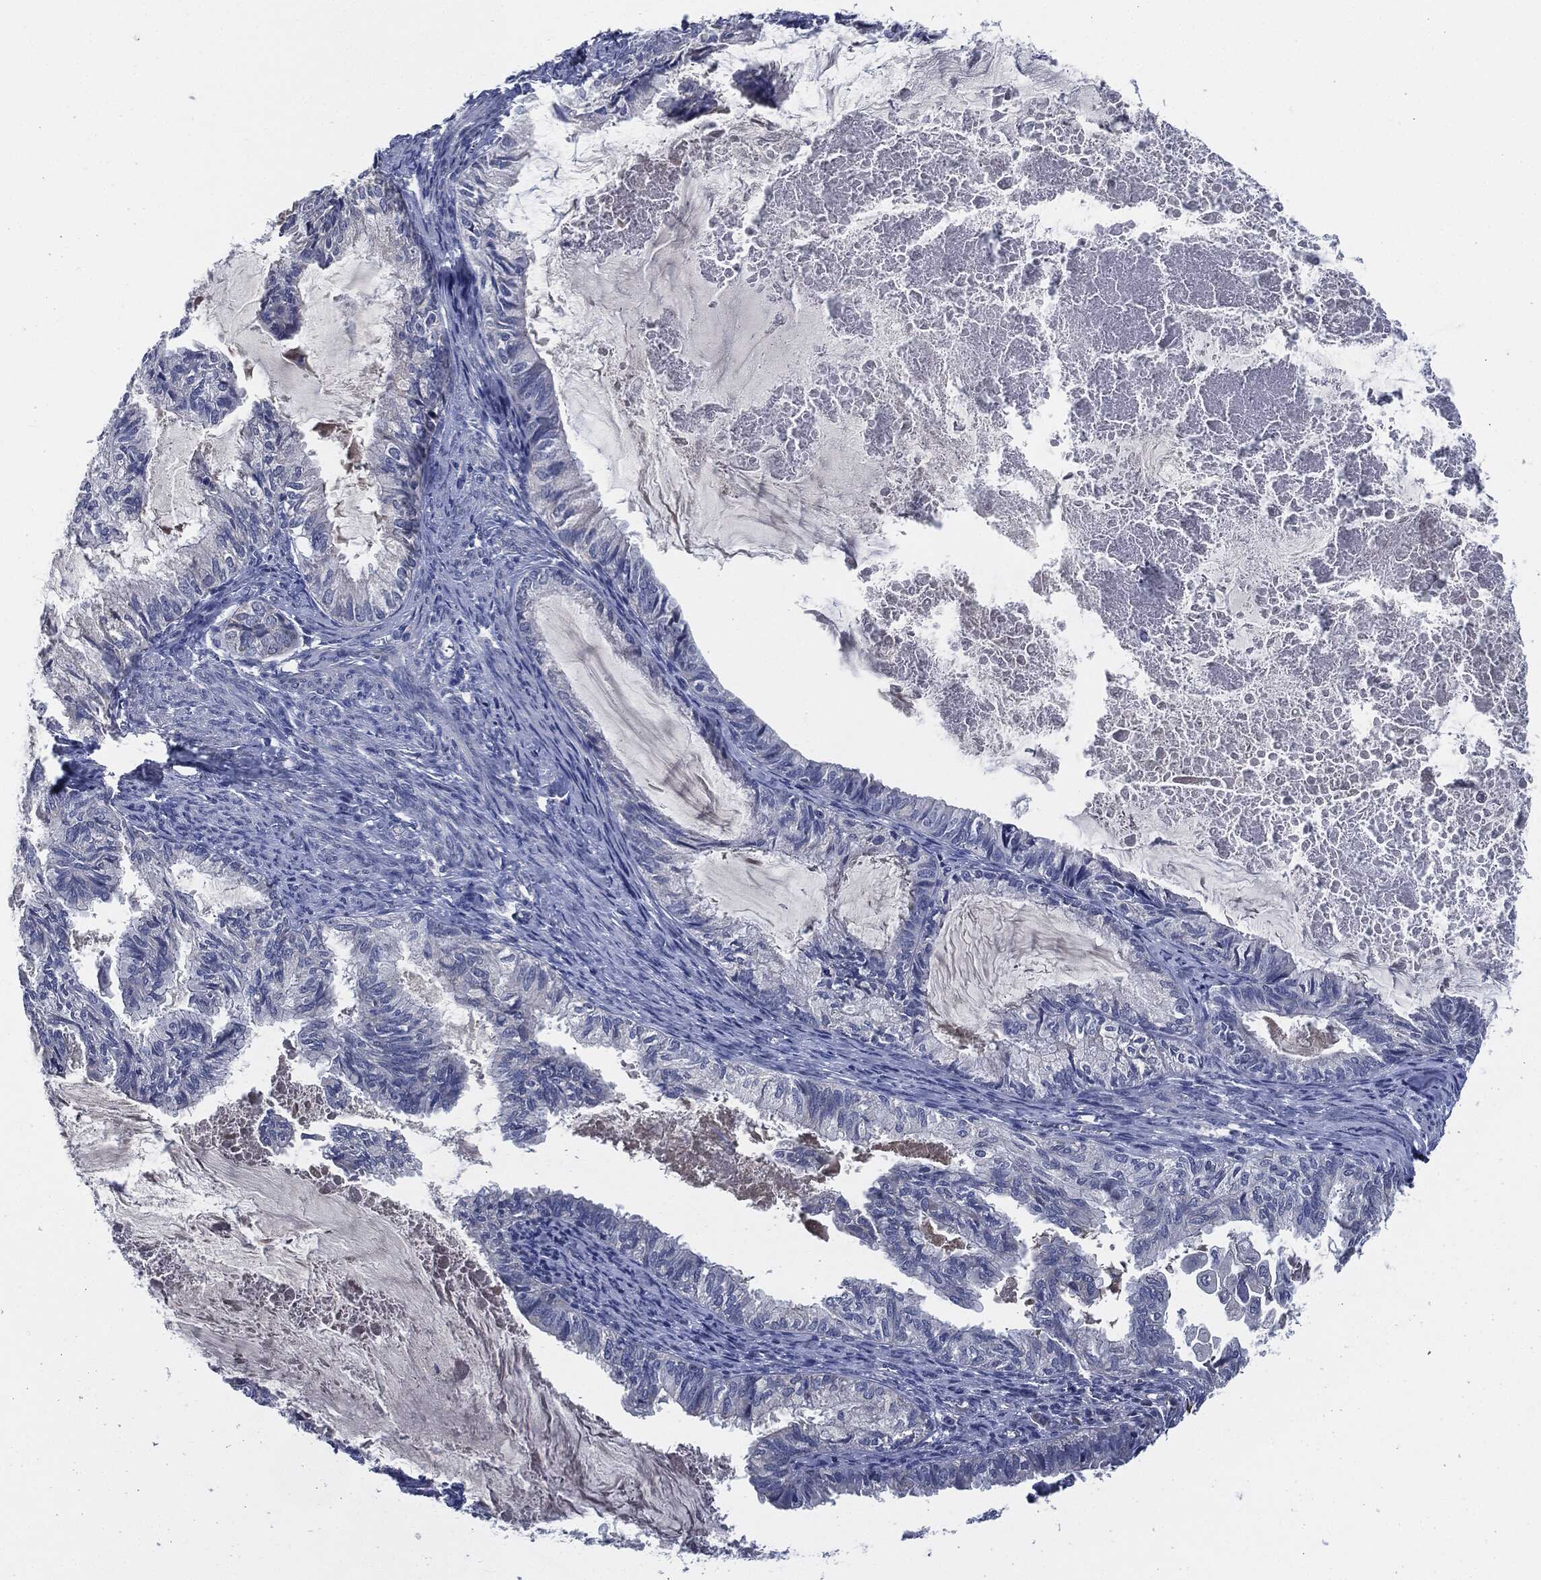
{"staining": {"intensity": "negative", "quantity": "none", "location": "none"}, "tissue": "endometrial cancer", "cell_type": "Tumor cells", "image_type": "cancer", "snomed": [{"axis": "morphology", "description": "Adenocarcinoma, NOS"}, {"axis": "topography", "description": "Endometrium"}], "caption": "IHC of endometrial cancer (adenocarcinoma) displays no staining in tumor cells.", "gene": "IL2RG", "patient": {"sex": "female", "age": 86}}